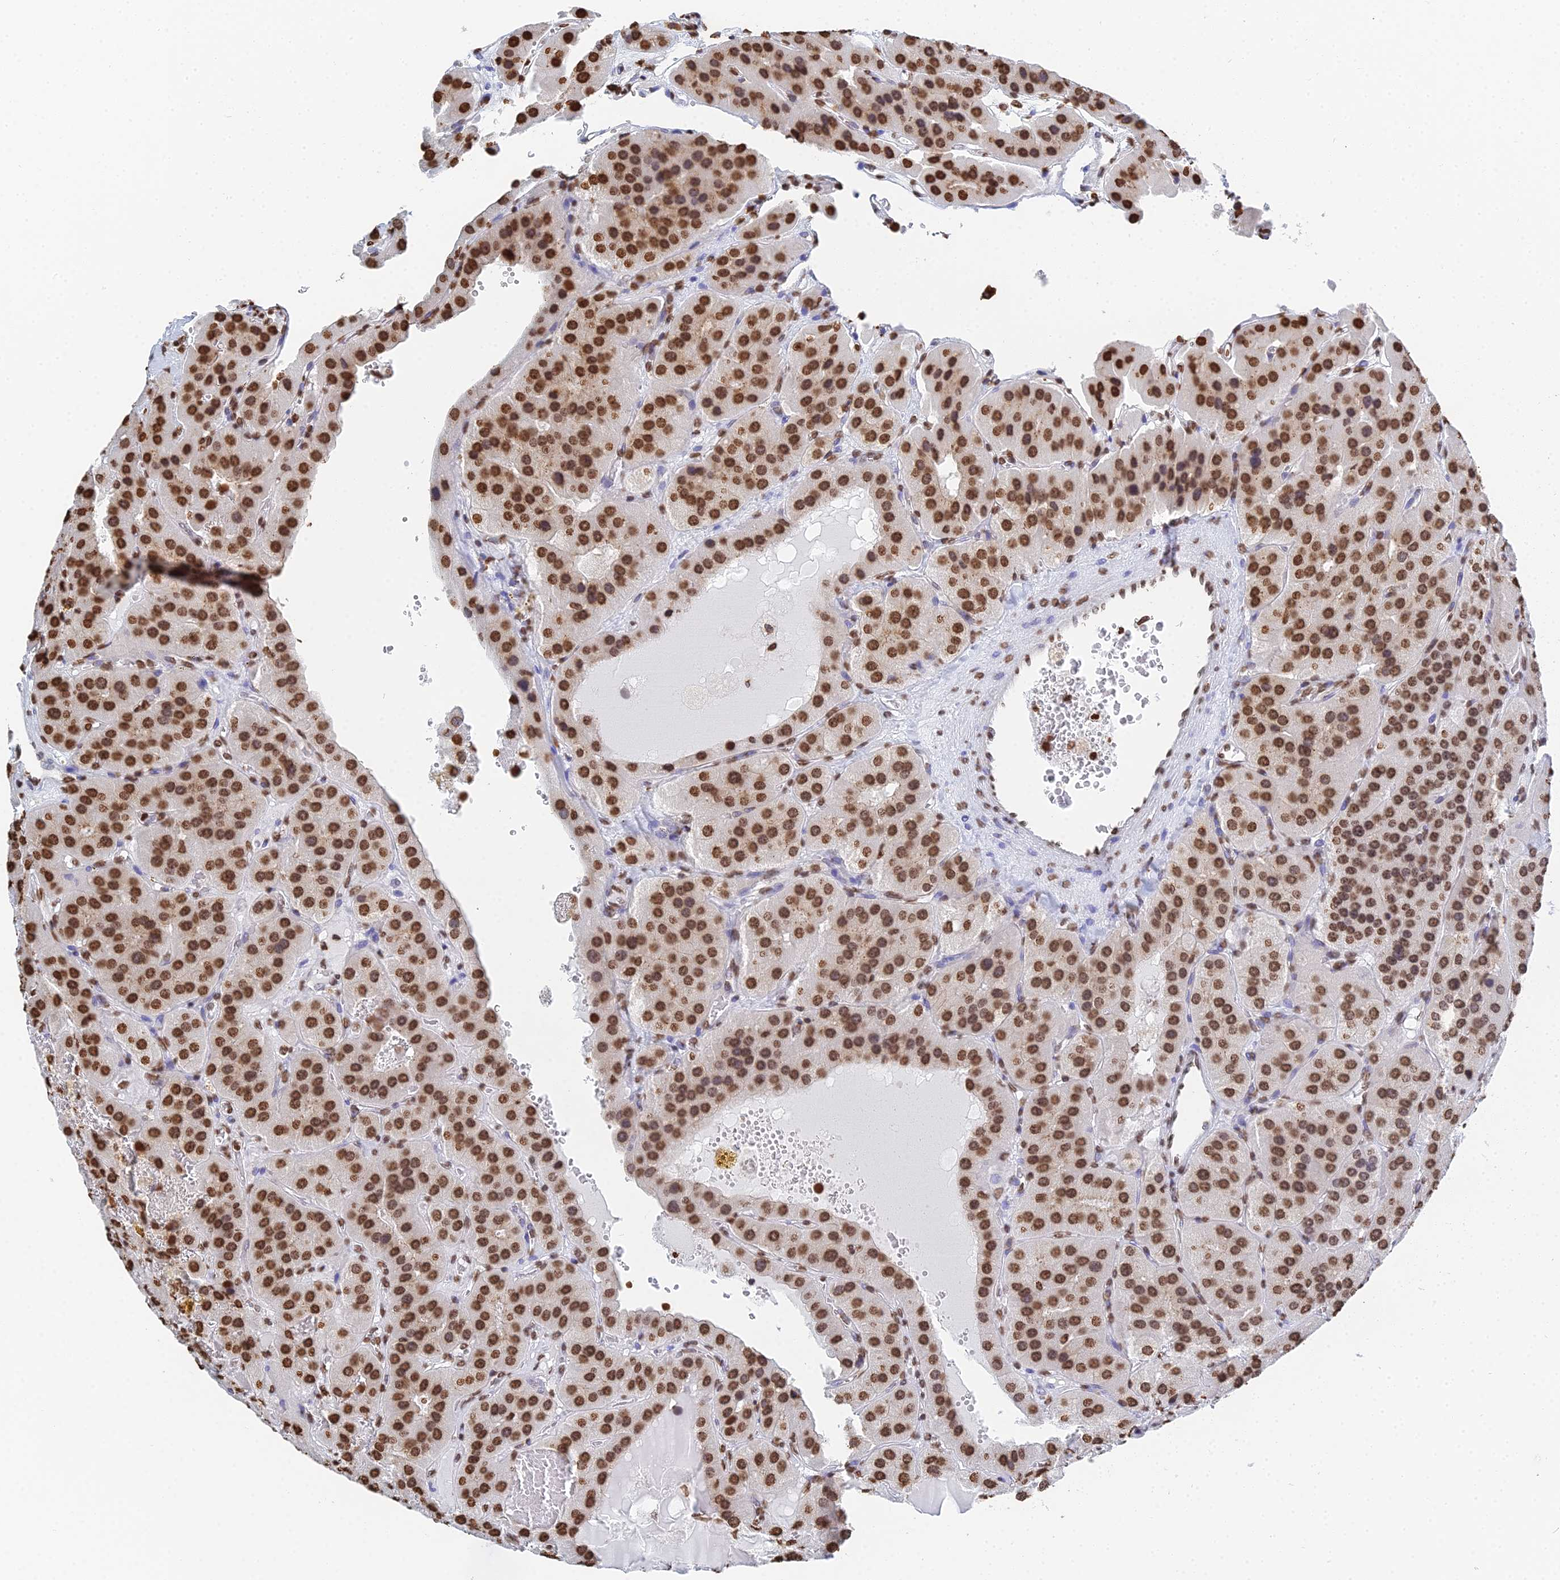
{"staining": {"intensity": "strong", "quantity": ">75%", "location": "nuclear"}, "tissue": "parathyroid gland", "cell_type": "Glandular cells", "image_type": "normal", "snomed": [{"axis": "morphology", "description": "Normal tissue, NOS"}, {"axis": "morphology", "description": "Adenoma, NOS"}, {"axis": "topography", "description": "Parathyroid gland"}], "caption": "DAB immunohistochemical staining of unremarkable human parathyroid gland displays strong nuclear protein expression in about >75% of glandular cells. The staining is performed using DAB (3,3'-diaminobenzidine) brown chromogen to label protein expression. The nuclei are counter-stained blue using hematoxylin.", "gene": "GBP3", "patient": {"sex": "female", "age": 86}}